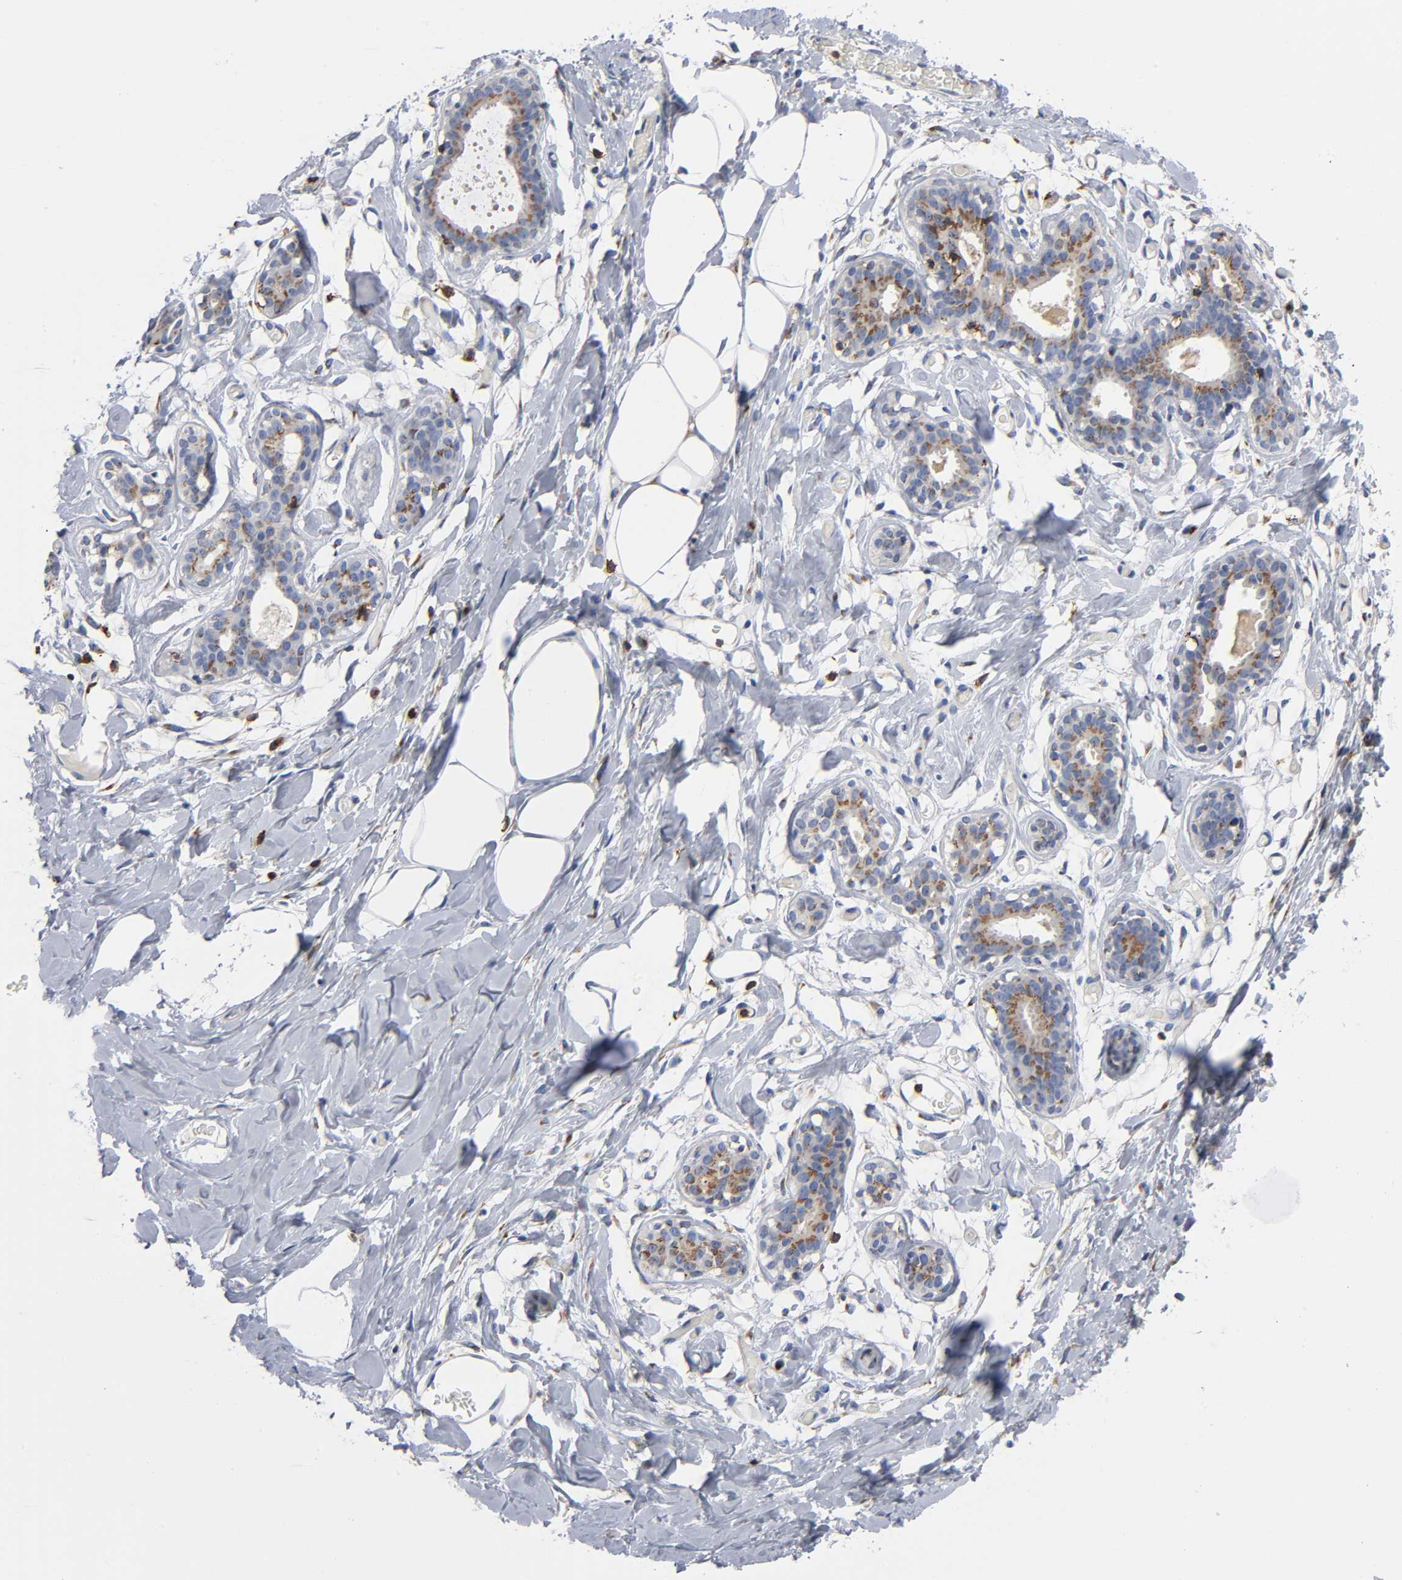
{"staining": {"intensity": "negative", "quantity": "none", "location": "none"}, "tissue": "breast", "cell_type": "Adipocytes", "image_type": "normal", "snomed": [{"axis": "morphology", "description": "Normal tissue, NOS"}, {"axis": "topography", "description": "Breast"}, {"axis": "topography", "description": "Adipose tissue"}], "caption": "A histopathology image of breast stained for a protein displays no brown staining in adipocytes. (DAB immunohistochemistry (IHC) with hematoxylin counter stain).", "gene": "CAPN10", "patient": {"sex": "female", "age": 25}}